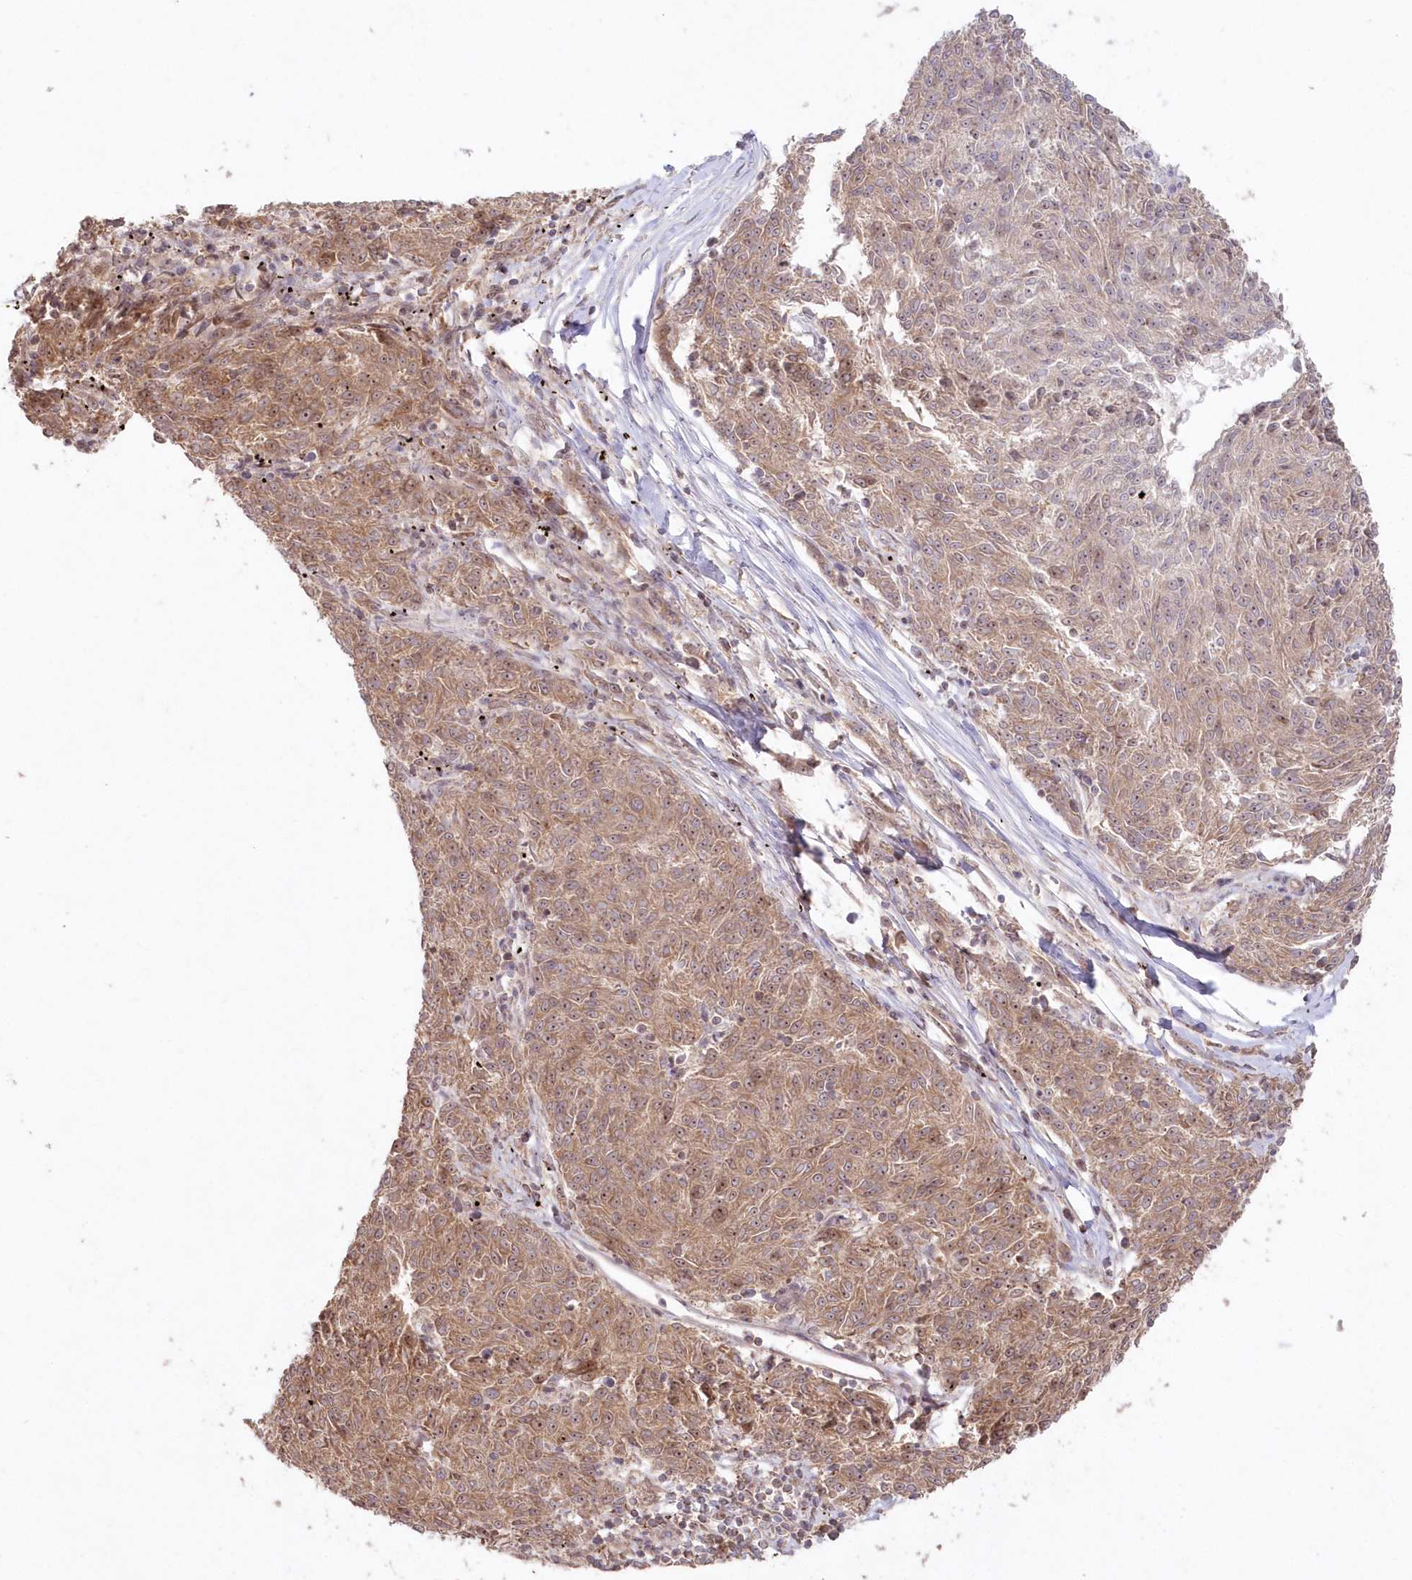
{"staining": {"intensity": "weak", "quantity": "25%-75%", "location": "cytoplasmic/membranous"}, "tissue": "melanoma", "cell_type": "Tumor cells", "image_type": "cancer", "snomed": [{"axis": "morphology", "description": "Malignant melanoma, NOS"}, {"axis": "topography", "description": "Skin"}], "caption": "A brown stain shows weak cytoplasmic/membranous positivity of a protein in malignant melanoma tumor cells.", "gene": "SERINC1", "patient": {"sex": "female", "age": 72}}